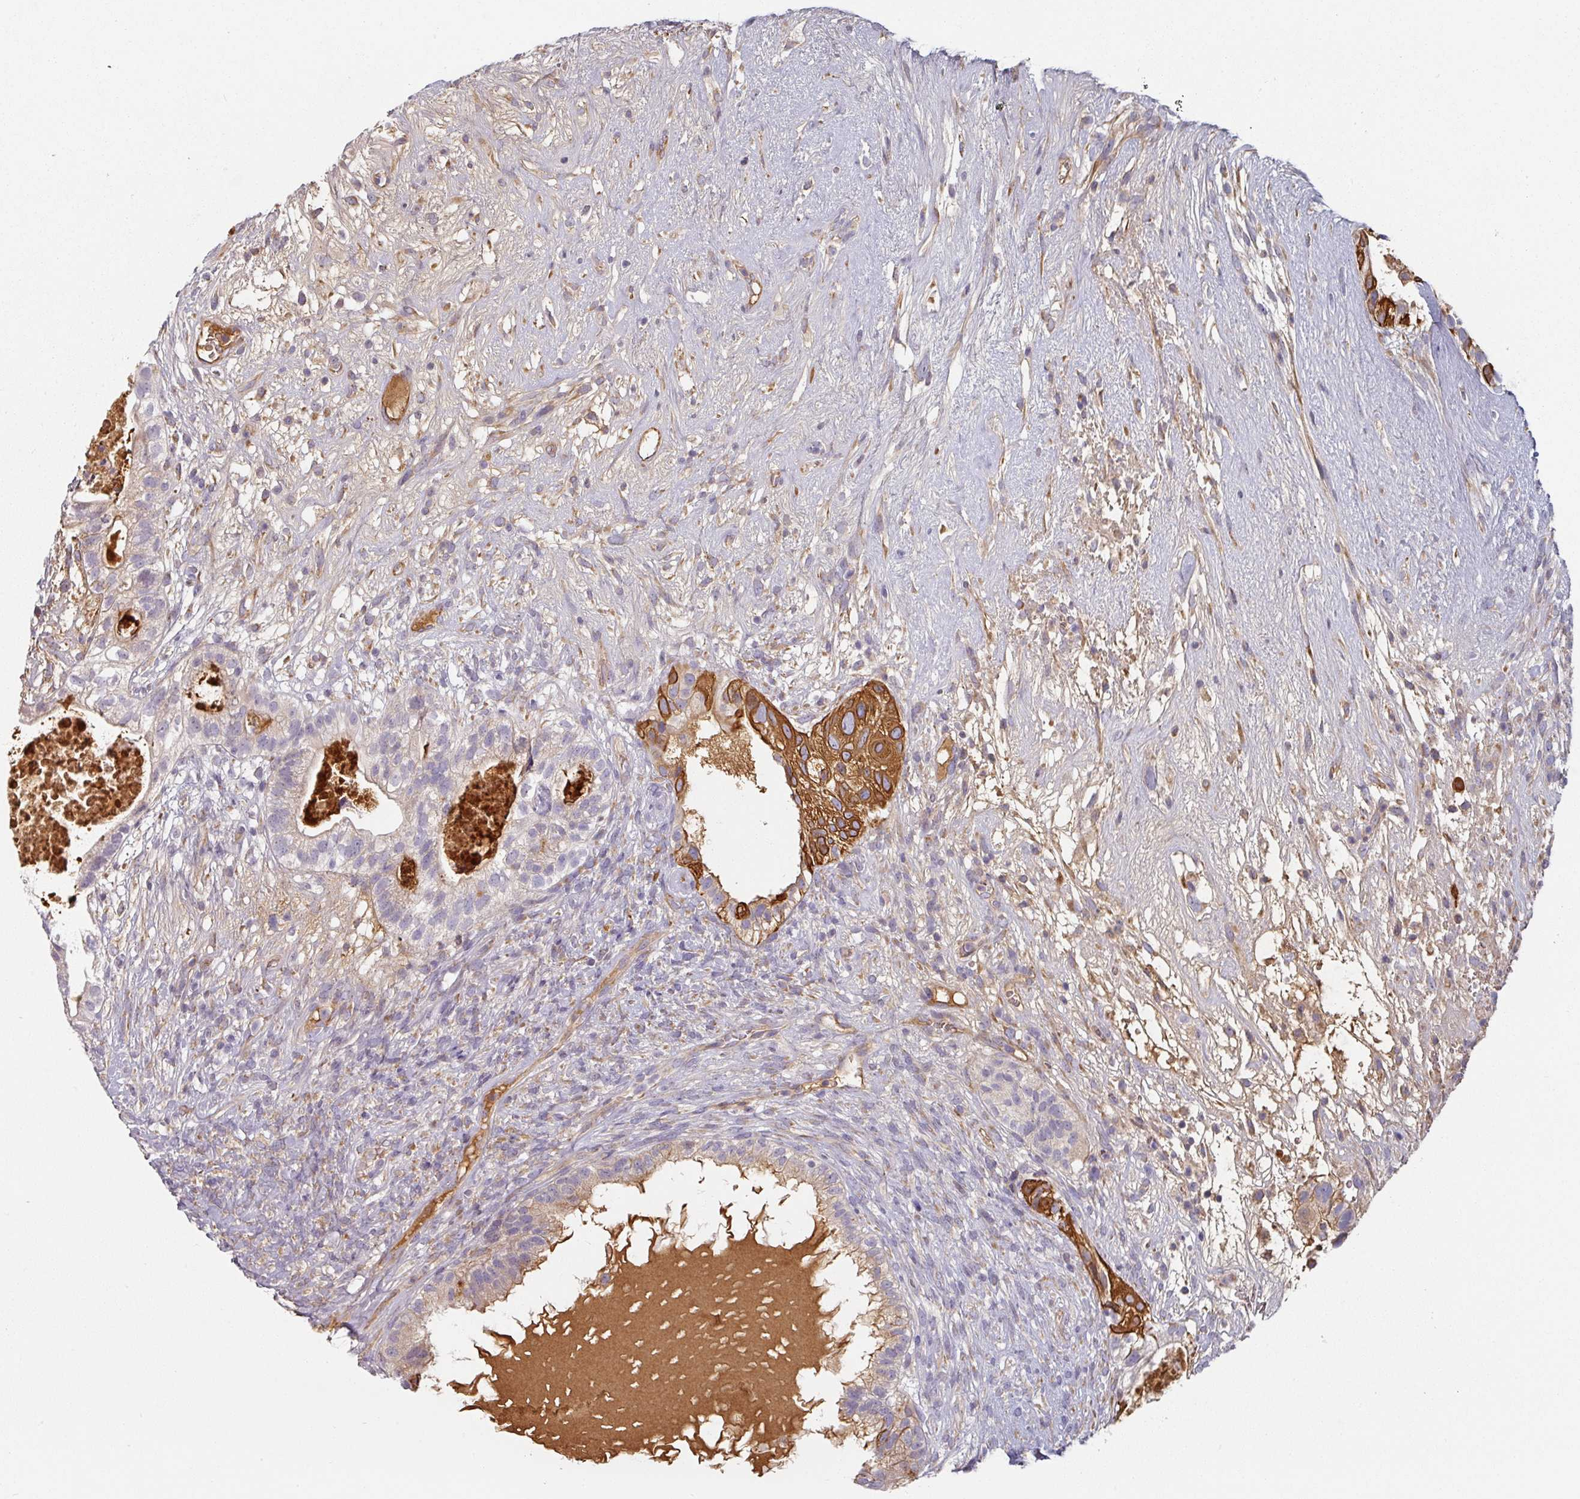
{"staining": {"intensity": "strong", "quantity": "<25%", "location": "cytoplasmic/membranous"}, "tissue": "testis cancer", "cell_type": "Tumor cells", "image_type": "cancer", "snomed": [{"axis": "morphology", "description": "Seminoma, NOS"}, {"axis": "morphology", "description": "Carcinoma, Embryonal, NOS"}, {"axis": "topography", "description": "Testis"}], "caption": "This histopathology image demonstrates immunohistochemistry (IHC) staining of testis cancer (seminoma), with medium strong cytoplasmic/membranous expression in about <25% of tumor cells.", "gene": "CEP78", "patient": {"sex": "male", "age": 41}}